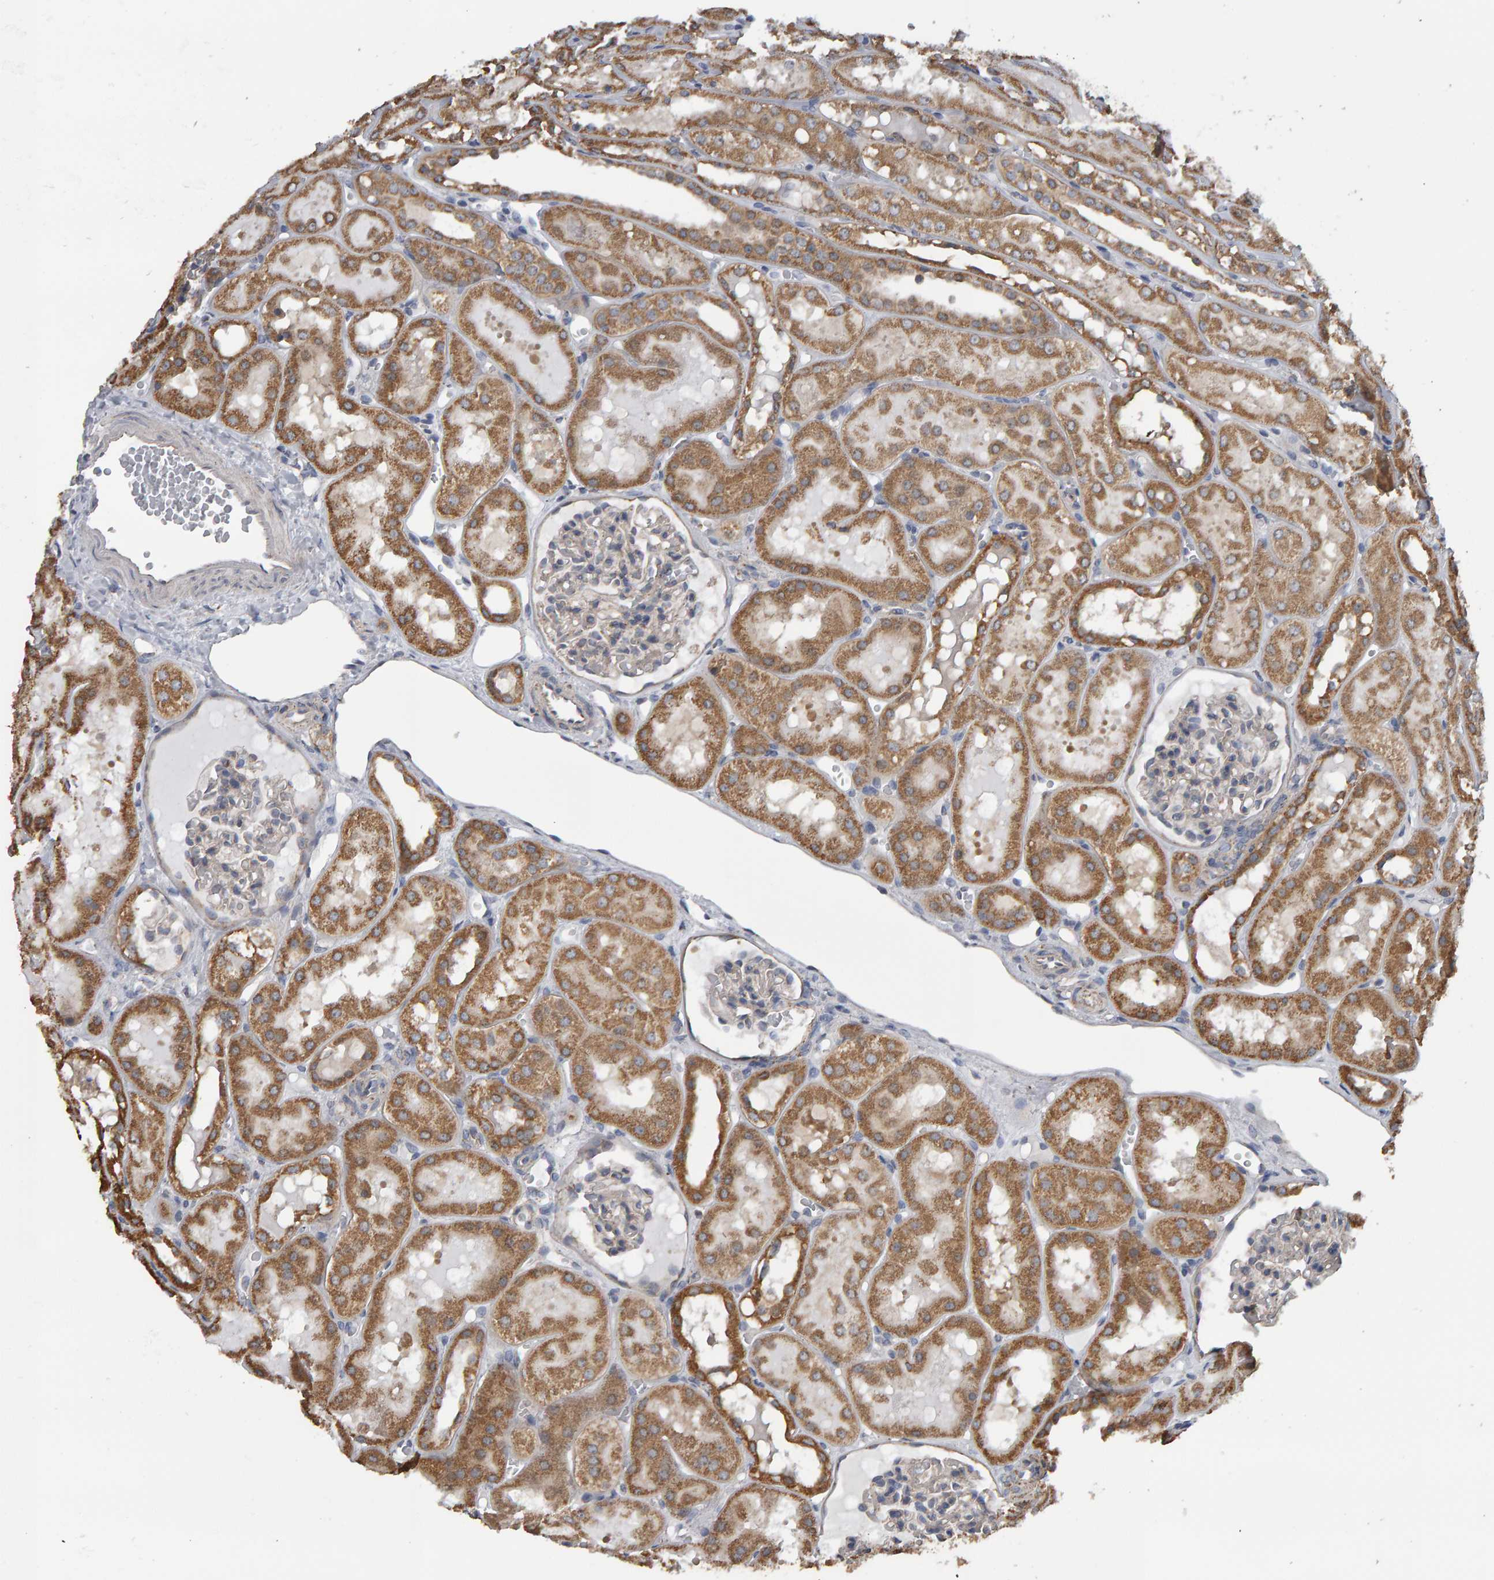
{"staining": {"intensity": "weak", "quantity": "25%-75%", "location": "cytoplasmic/membranous"}, "tissue": "kidney", "cell_type": "Cells in glomeruli", "image_type": "normal", "snomed": [{"axis": "morphology", "description": "Normal tissue, NOS"}, {"axis": "topography", "description": "Kidney"}, {"axis": "topography", "description": "Urinary bladder"}], "caption": "Cells in glomeruli exhibit low levels of weak cytoplasmic/membranous positivity in about 25%-75% of cells in unremarkable human kidney. Immunohistochemistry (ihc) stains the protein in brown and the nuclei are stained blue.", "gene": "TOM1L1", "patient": {"sex": "male", "age": 16}}